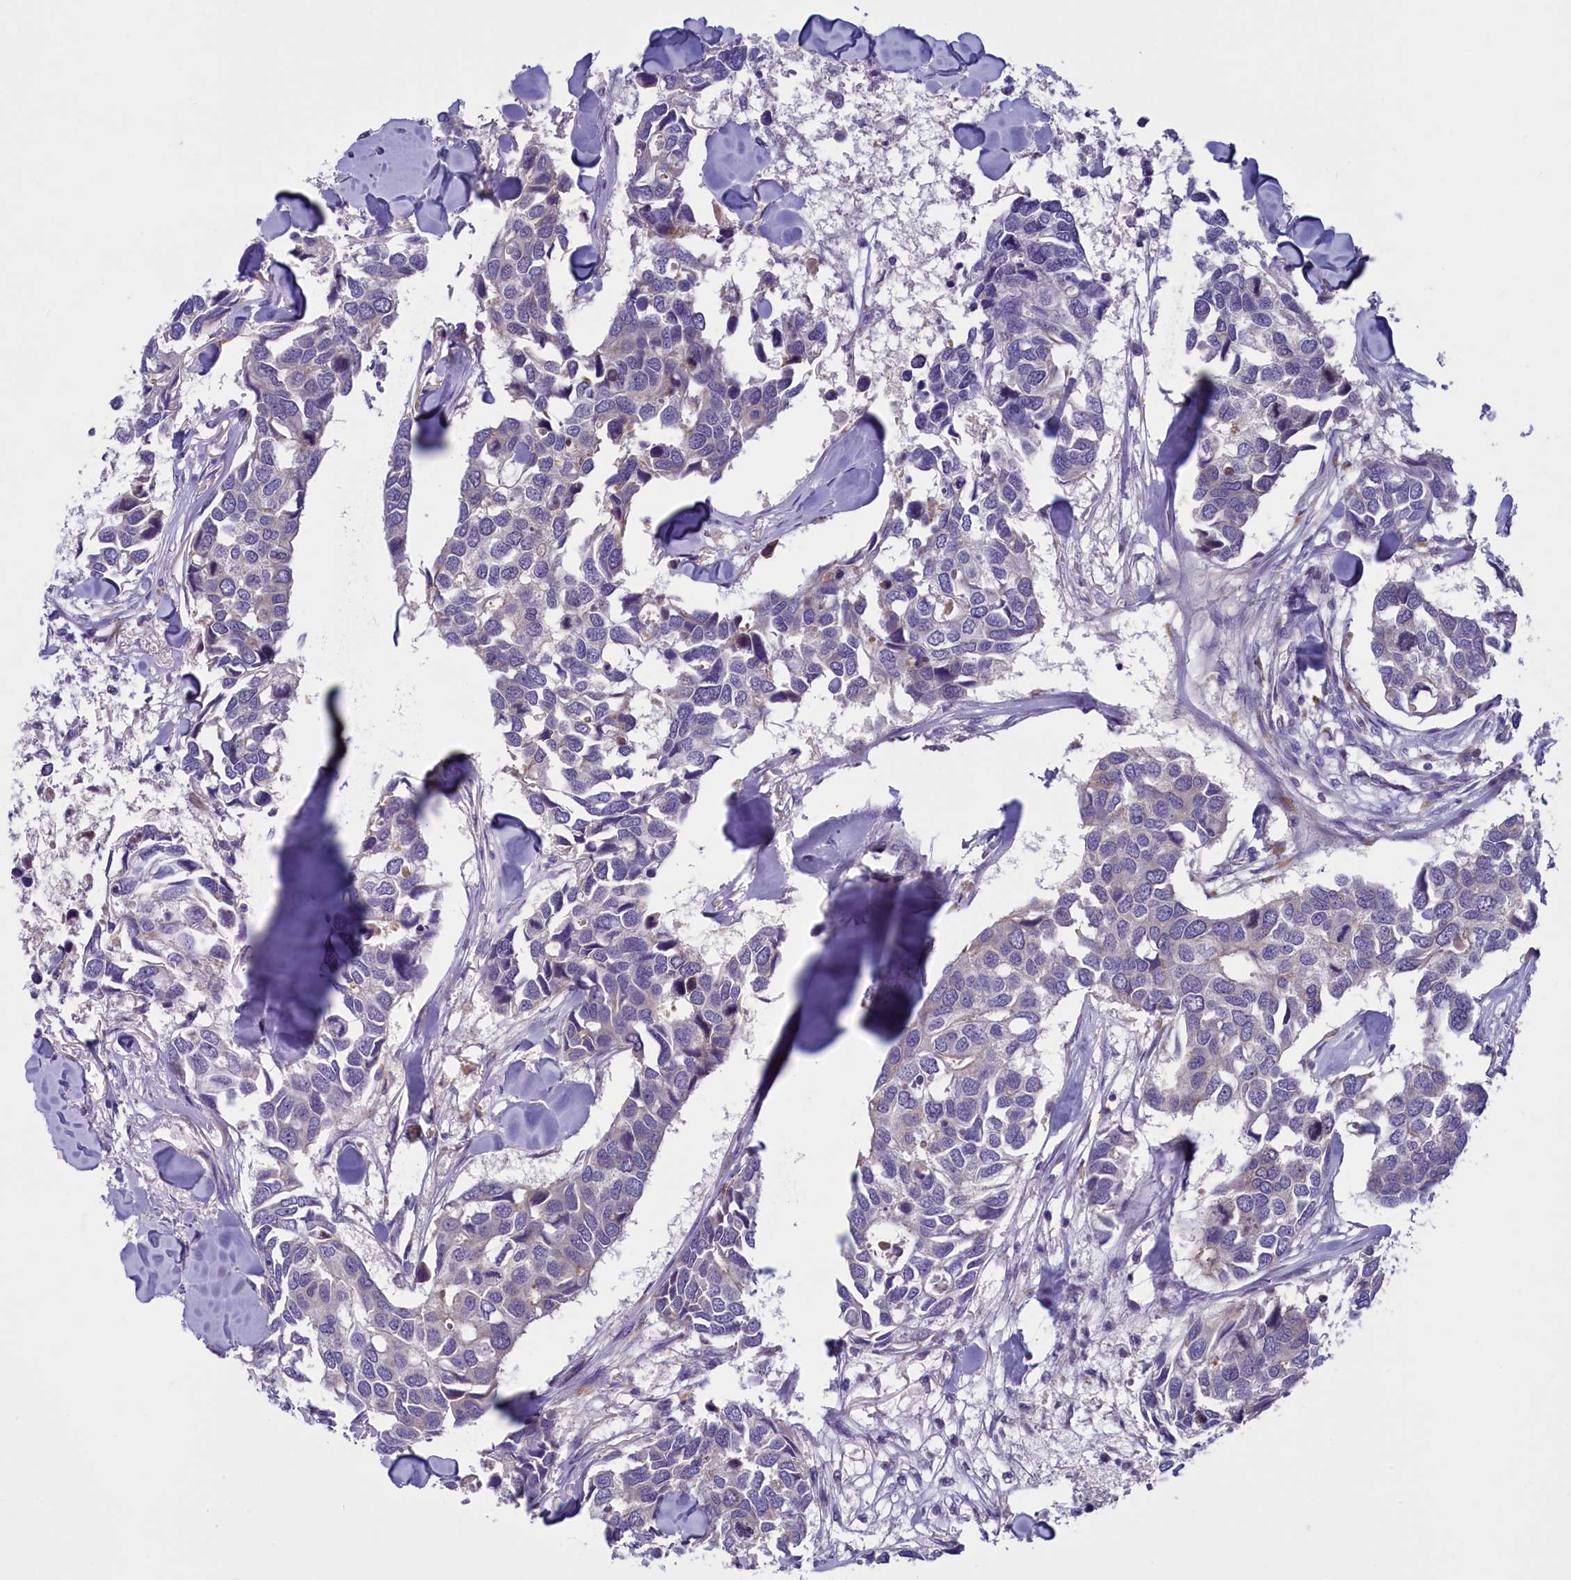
{"staining": {"intensity": "negative", "quantity": "none", "location": "none"}, "tissue": "breast cancer", "cell_type": "Tumor cells", "image_type": "cancer", "snomed": [{"axis": "morphology", "description": "Duct carcinoma"}, {"axis": "topography", "description": "Breast"}], "caption": "Breast intraductal carcinoma was stained to show a protein in brown. There is no significant staining in tumor cells. (Immunohistochemistry, brightfield microscopy, high magnification).", "gene": "NUBP1", "patient": {"sex": "female", "age": 83}}